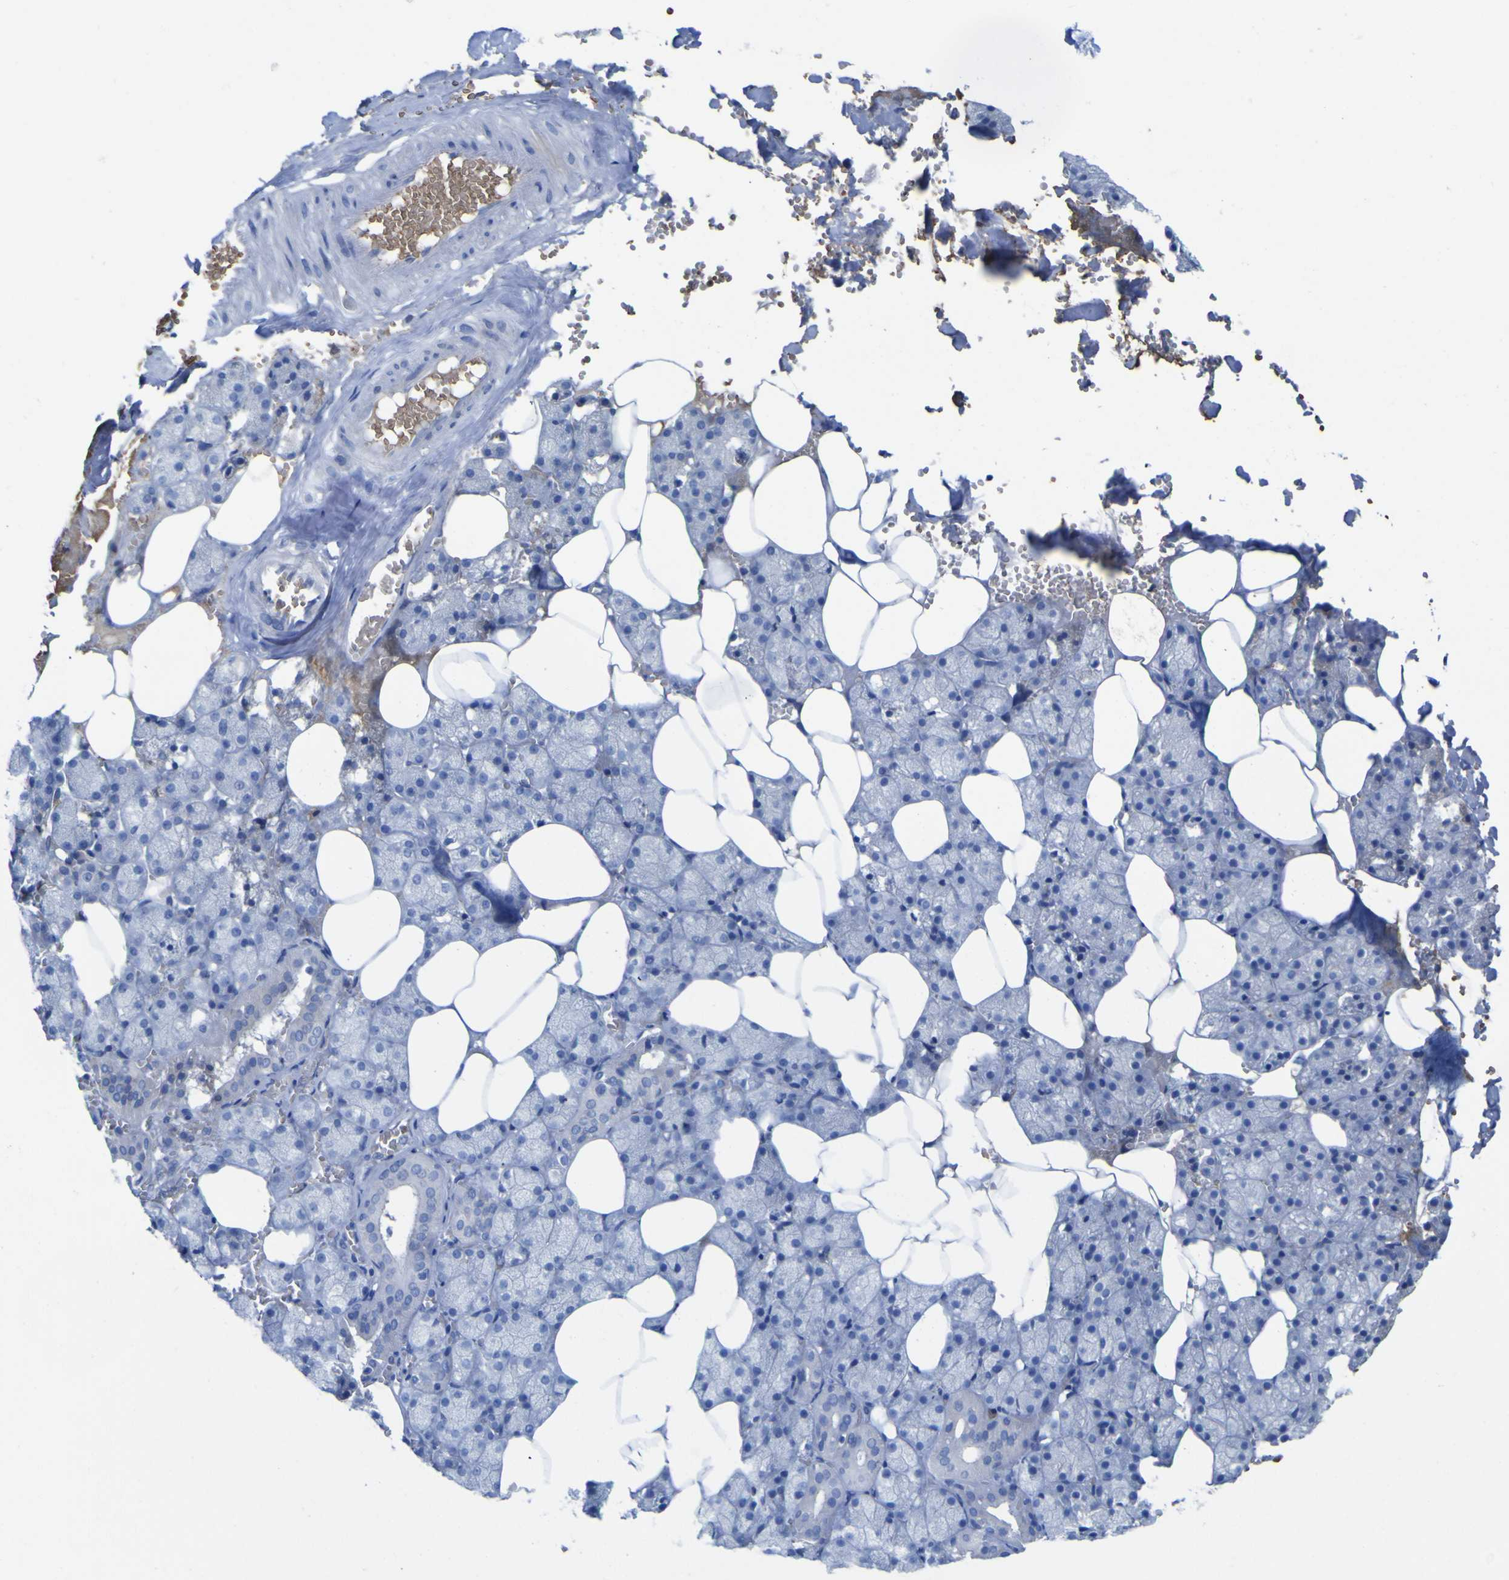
{"staining": {"intensity": "negative", "quantity": "none", "location": "none"}, "tissue": "salivary gland", "cell_type": "Glandular cells", "image_type": "normal", "snomed": [{"axis": "morphology", "description": "Normal tissue, NOS"}, {"axis": "topography", "description": "Salivary gland"}], "caption": "Salivary gland stained for a protein using immunohistochemistry (IHC) reveals no expression glandular cells.", "gene": "GCM1", "patient": {"sex": "male", "age": 62}}